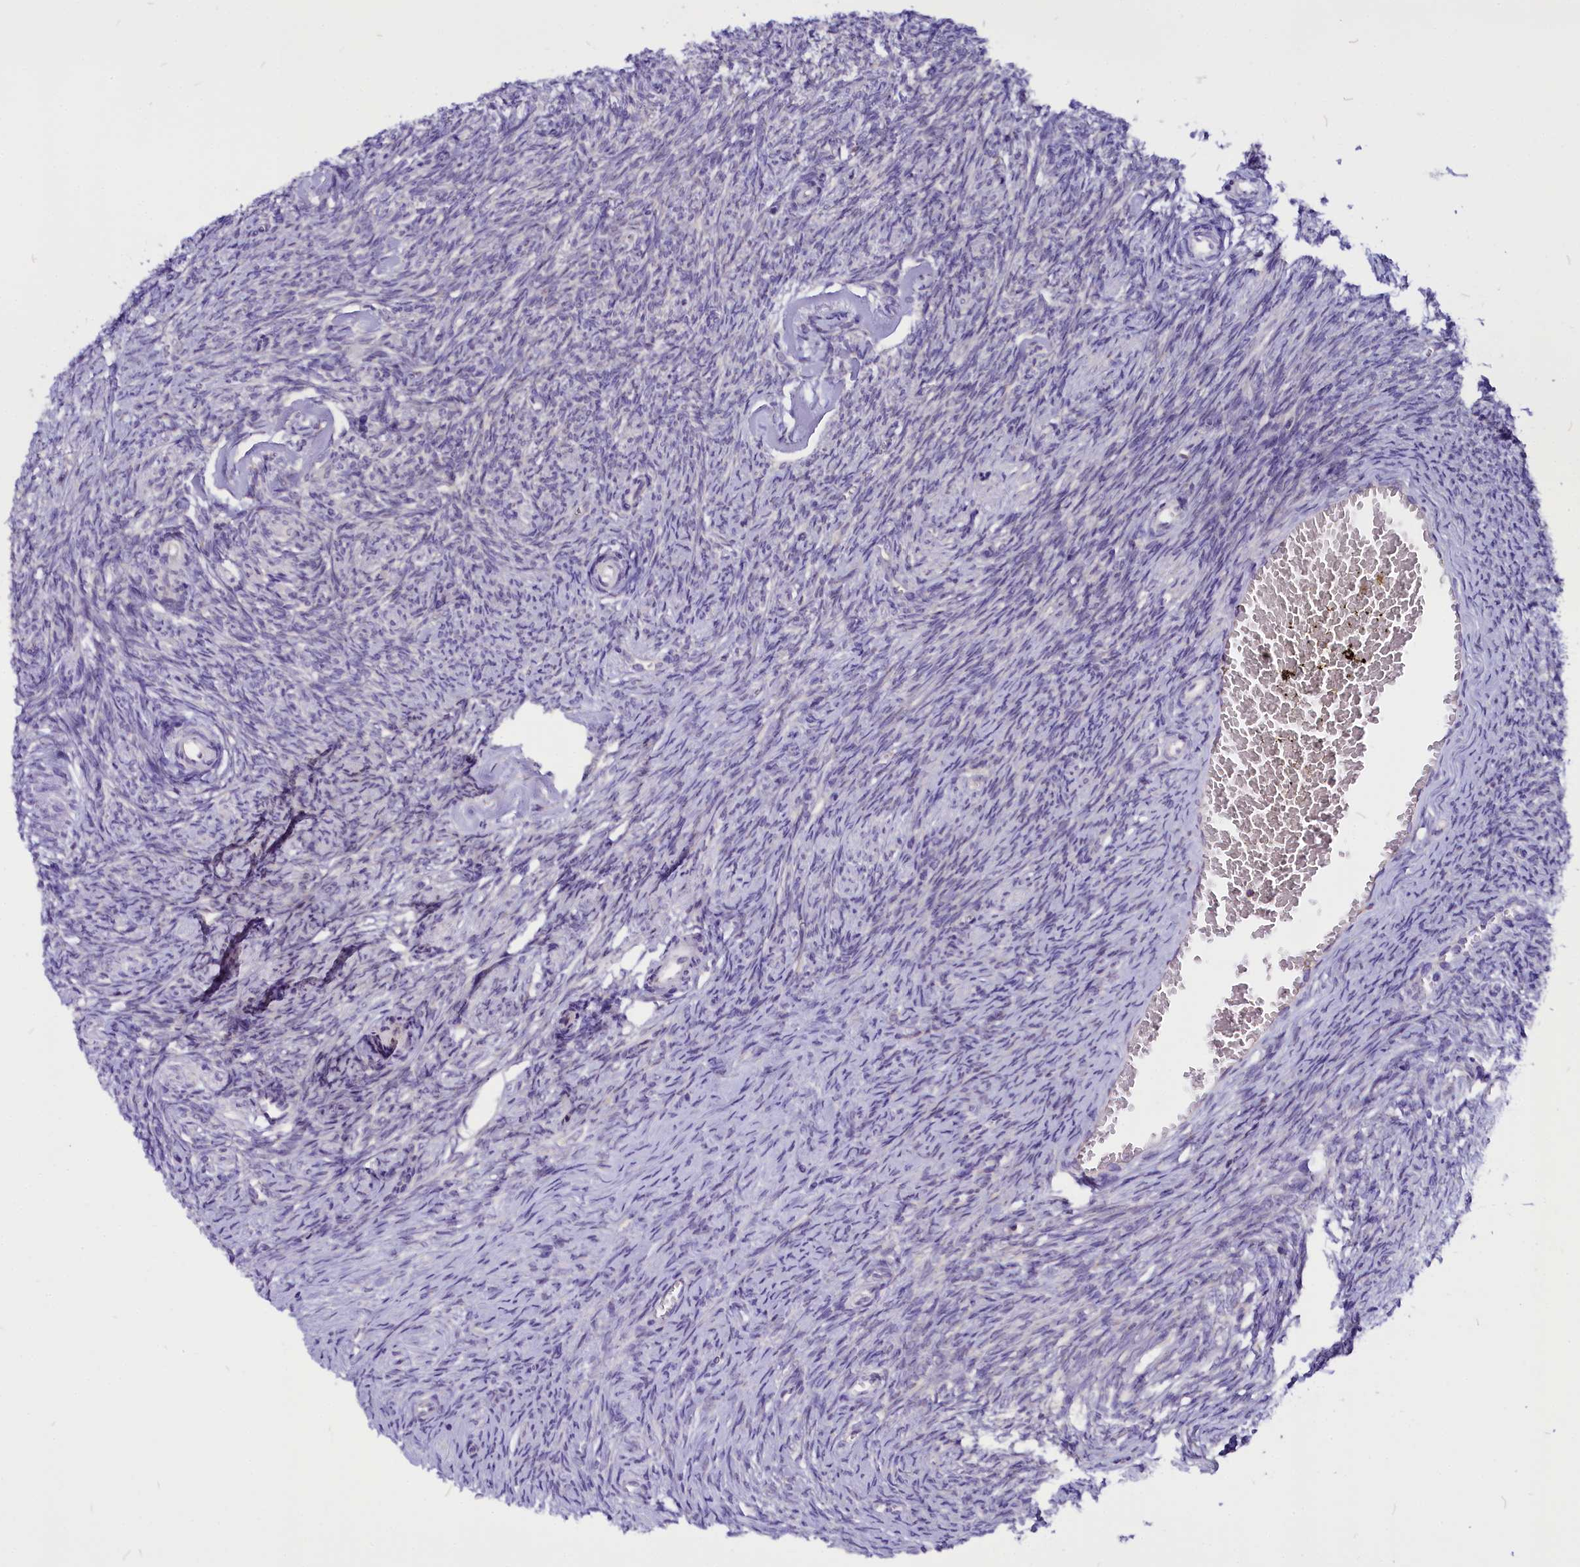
{"staining": {"intensity": "negative", "quantity": "none", "location": "none"}, "tissue": "ovary", "cell_type": "Ovarian stroma cells", "image_type": "normal", "snomed": [{"axis": "morphology", "description": "Normal tissue, NOS"}, {"axis": "topography", "description": "Ovary"}], "caption": "A histopathology image of human ovary is negative for staining in ovarian stroma cells. The staining is performed using DAB brown chromogen with nuclei counter-stained in using hematoxylin.", "gene": "CEP170", "patient": {"sex": "female", "age": 44}}